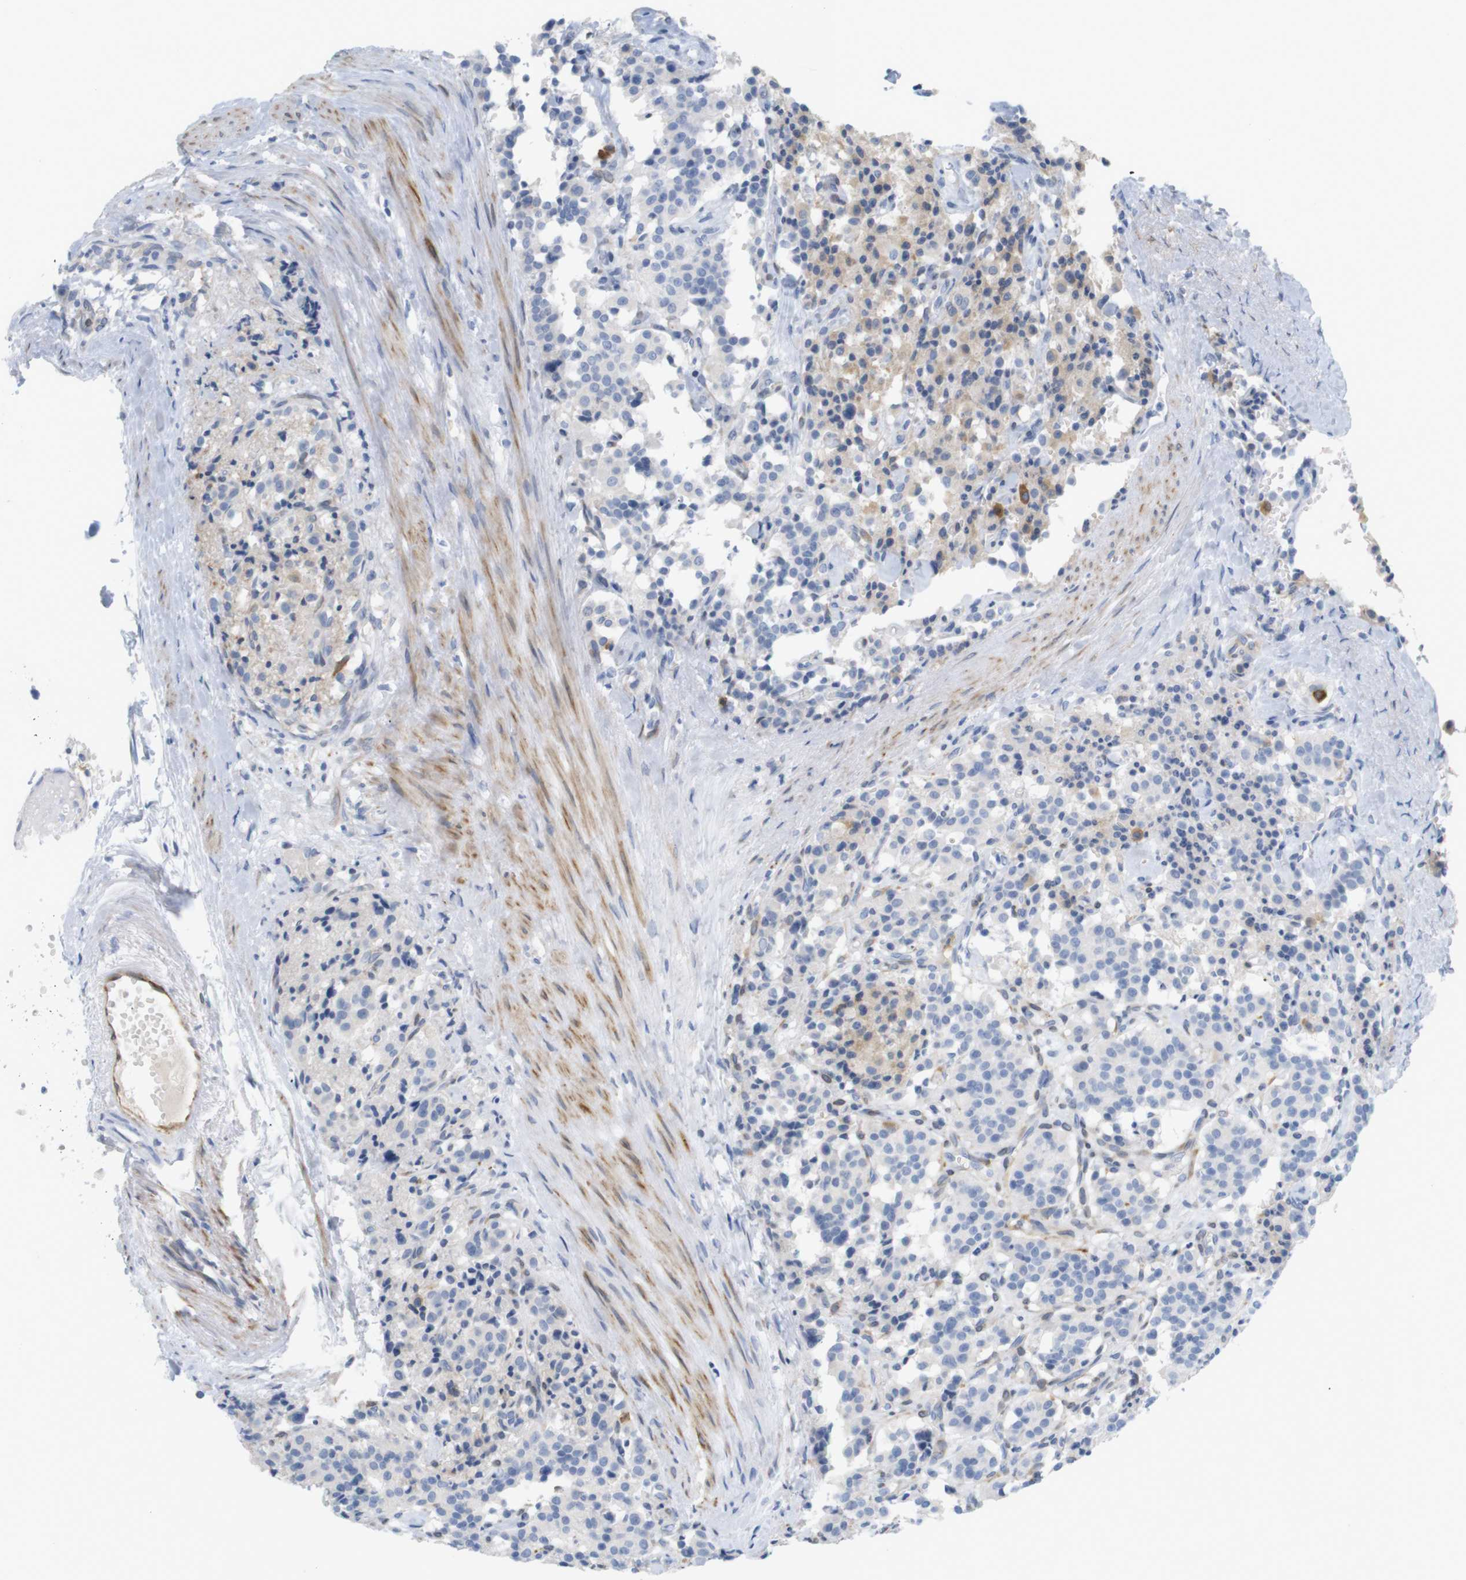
{"staining": {"intensity": "weak", "quantity": "25%-75%", "location": "cytoplasmic/membranous"}, "tissue": "carcinoid", "cell_type": "Tumor cells", "image_type": "cancer", "snomed": [{"axis": "morphology", "description": "Carcinoid, malignant, NOS"}, {"axis": "topography", "description": "Lung"}], "caption": "The histopathology image reveals staining of carcinoid (malignant), revealing weak cytoplasmic/membranous protein expression (brown color) within tumor cells. Ihc stains the protein in brown and the nuclei are stained blue.", "gene": "ITPR1", "patient": {"sex": "male", "age": 30}}